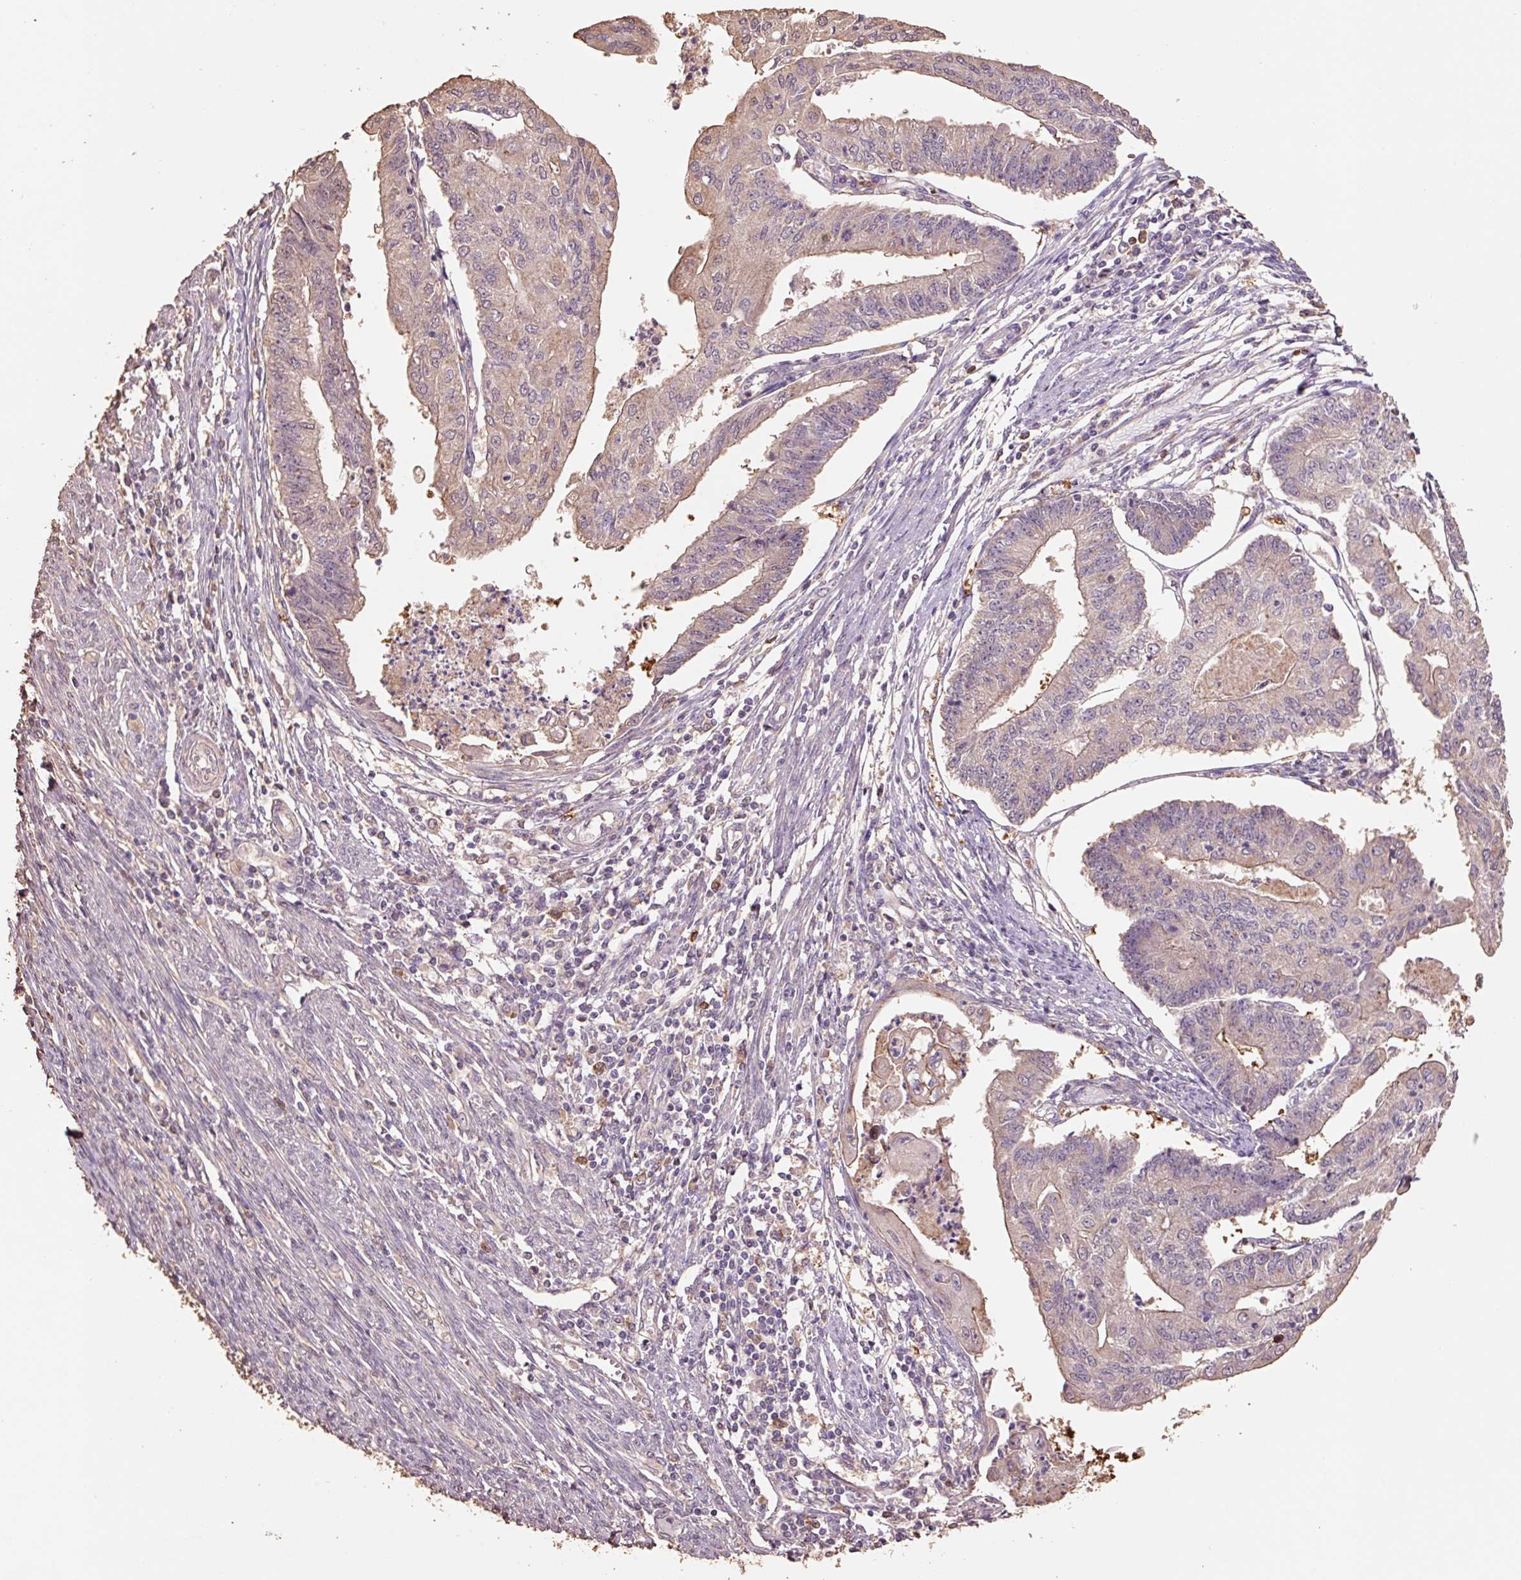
{"staining": {"intensity": "weak", "quantity": ">75%", "location": "cytoplasmic/membranous"}, "tissue": "endometrial cancer", "cell_type": "Tumor cells", "image_type": "cancer", "snomed": [{"axis": "morphology", "description": "Adenocarcinoma, NOS"}, {"axis": "topography", "description": "Endometrium"}], "caption": "Immunohistochemistry micrograph of neoplastic tissue: human adenocarcinoma (endometrial) stained using IHC demonstrates low levels of weak protein expression localized specifically in the cytoplasmic/membranous of tumor cells, appearing as a cytoplasmic/membranous brown color.", "gene": "HERC2", "patient": {"sex": "female", "age": 56}}